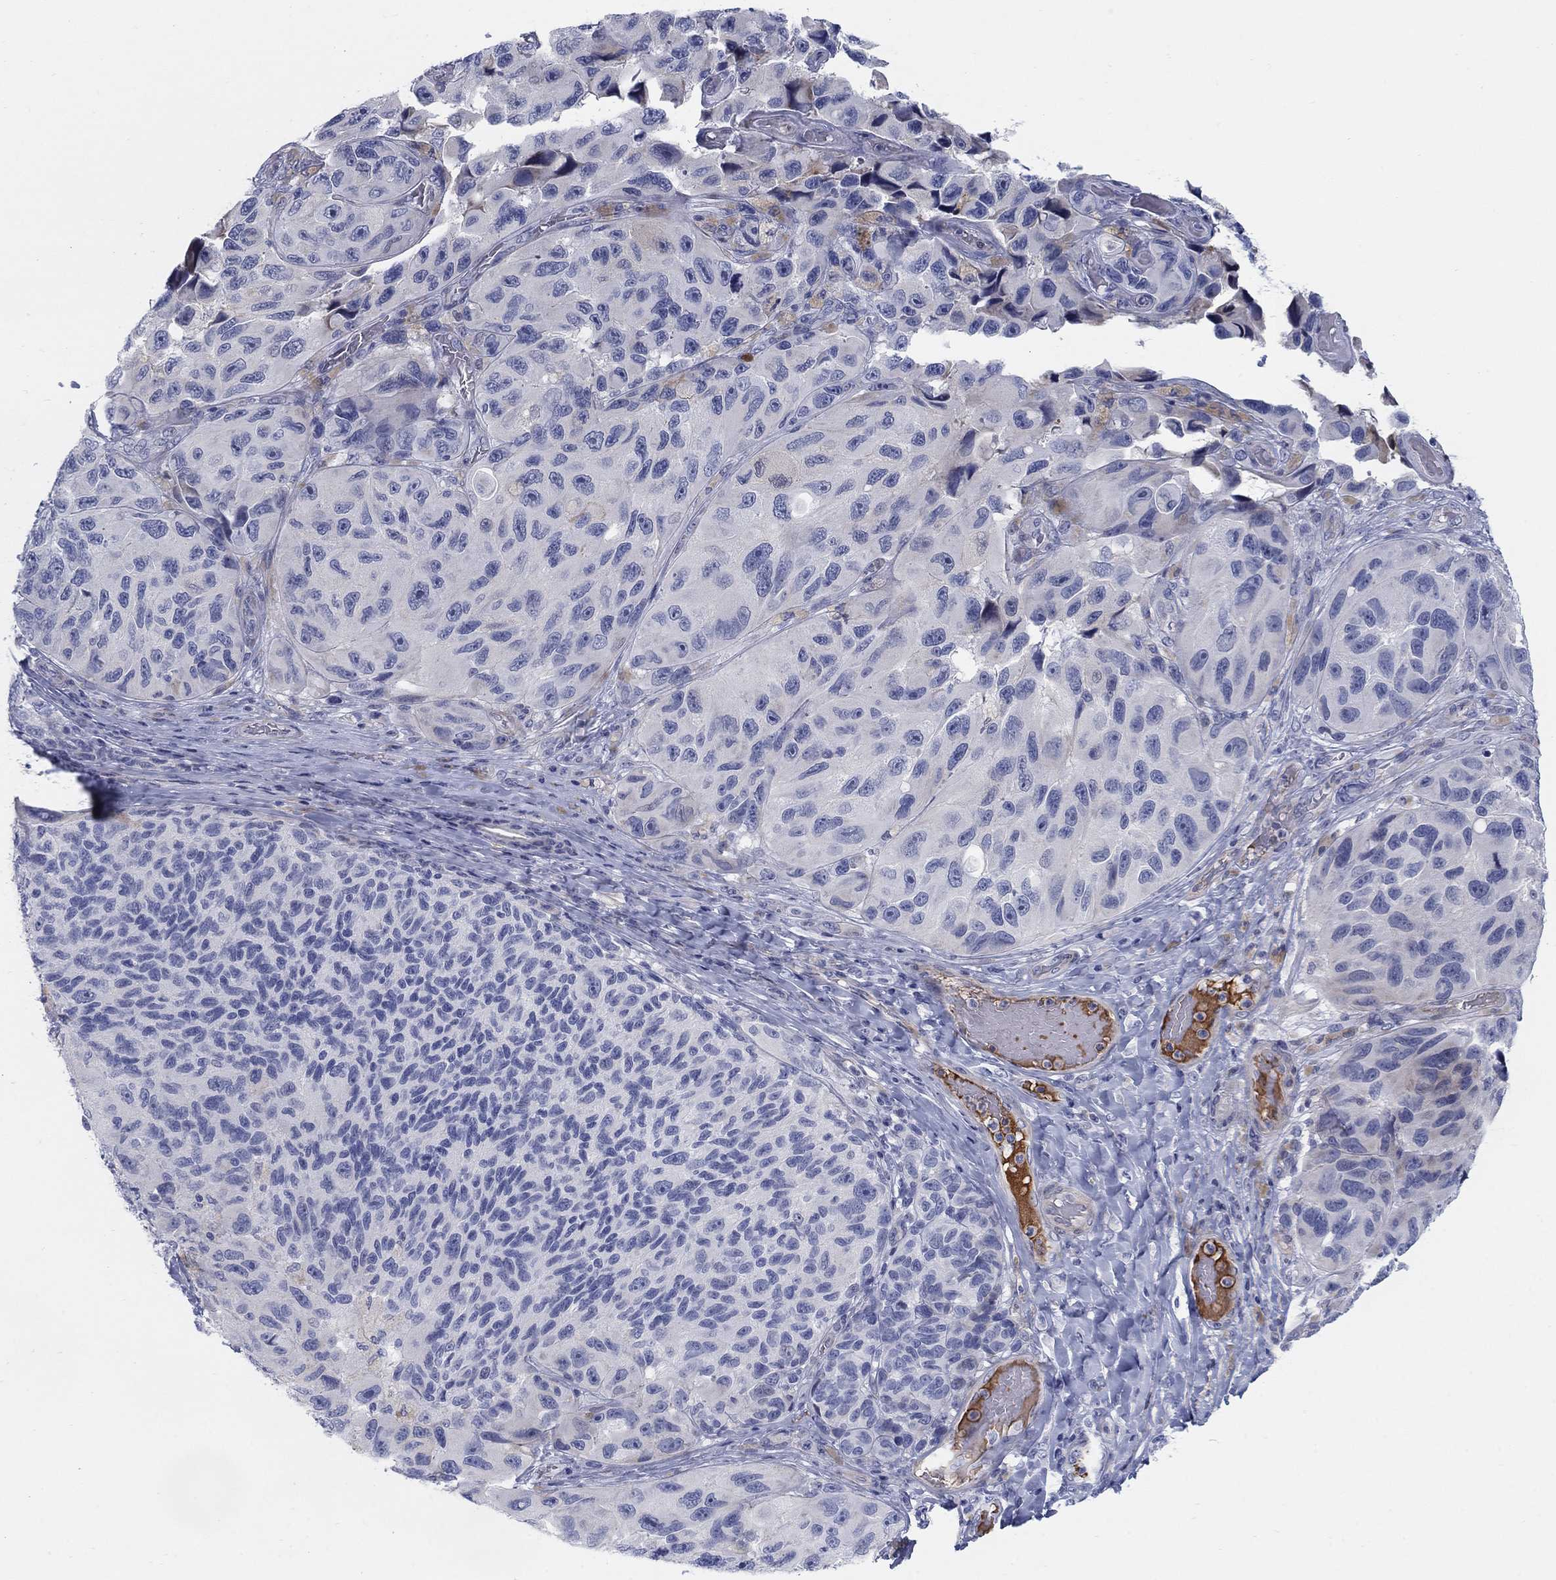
{"staining": {"intensity": "negative", "quantity": "none", "location": "none"}, "tissue": "melanoma", "cell_type": "Tumor cells", "image_type": "cancer", "snomed": [{"axis": "morphology", "description": "Malignant melanoma, NOS"}, {"axis": "topography", "description": "Skin"}], "caption": "High power microscopy image of an immunohistochemistry image of malignant melanoma, revealing no significant staining in tumor cells.", "gene": "HEATR4", "patient": {"sex": "female", "age": 73}}